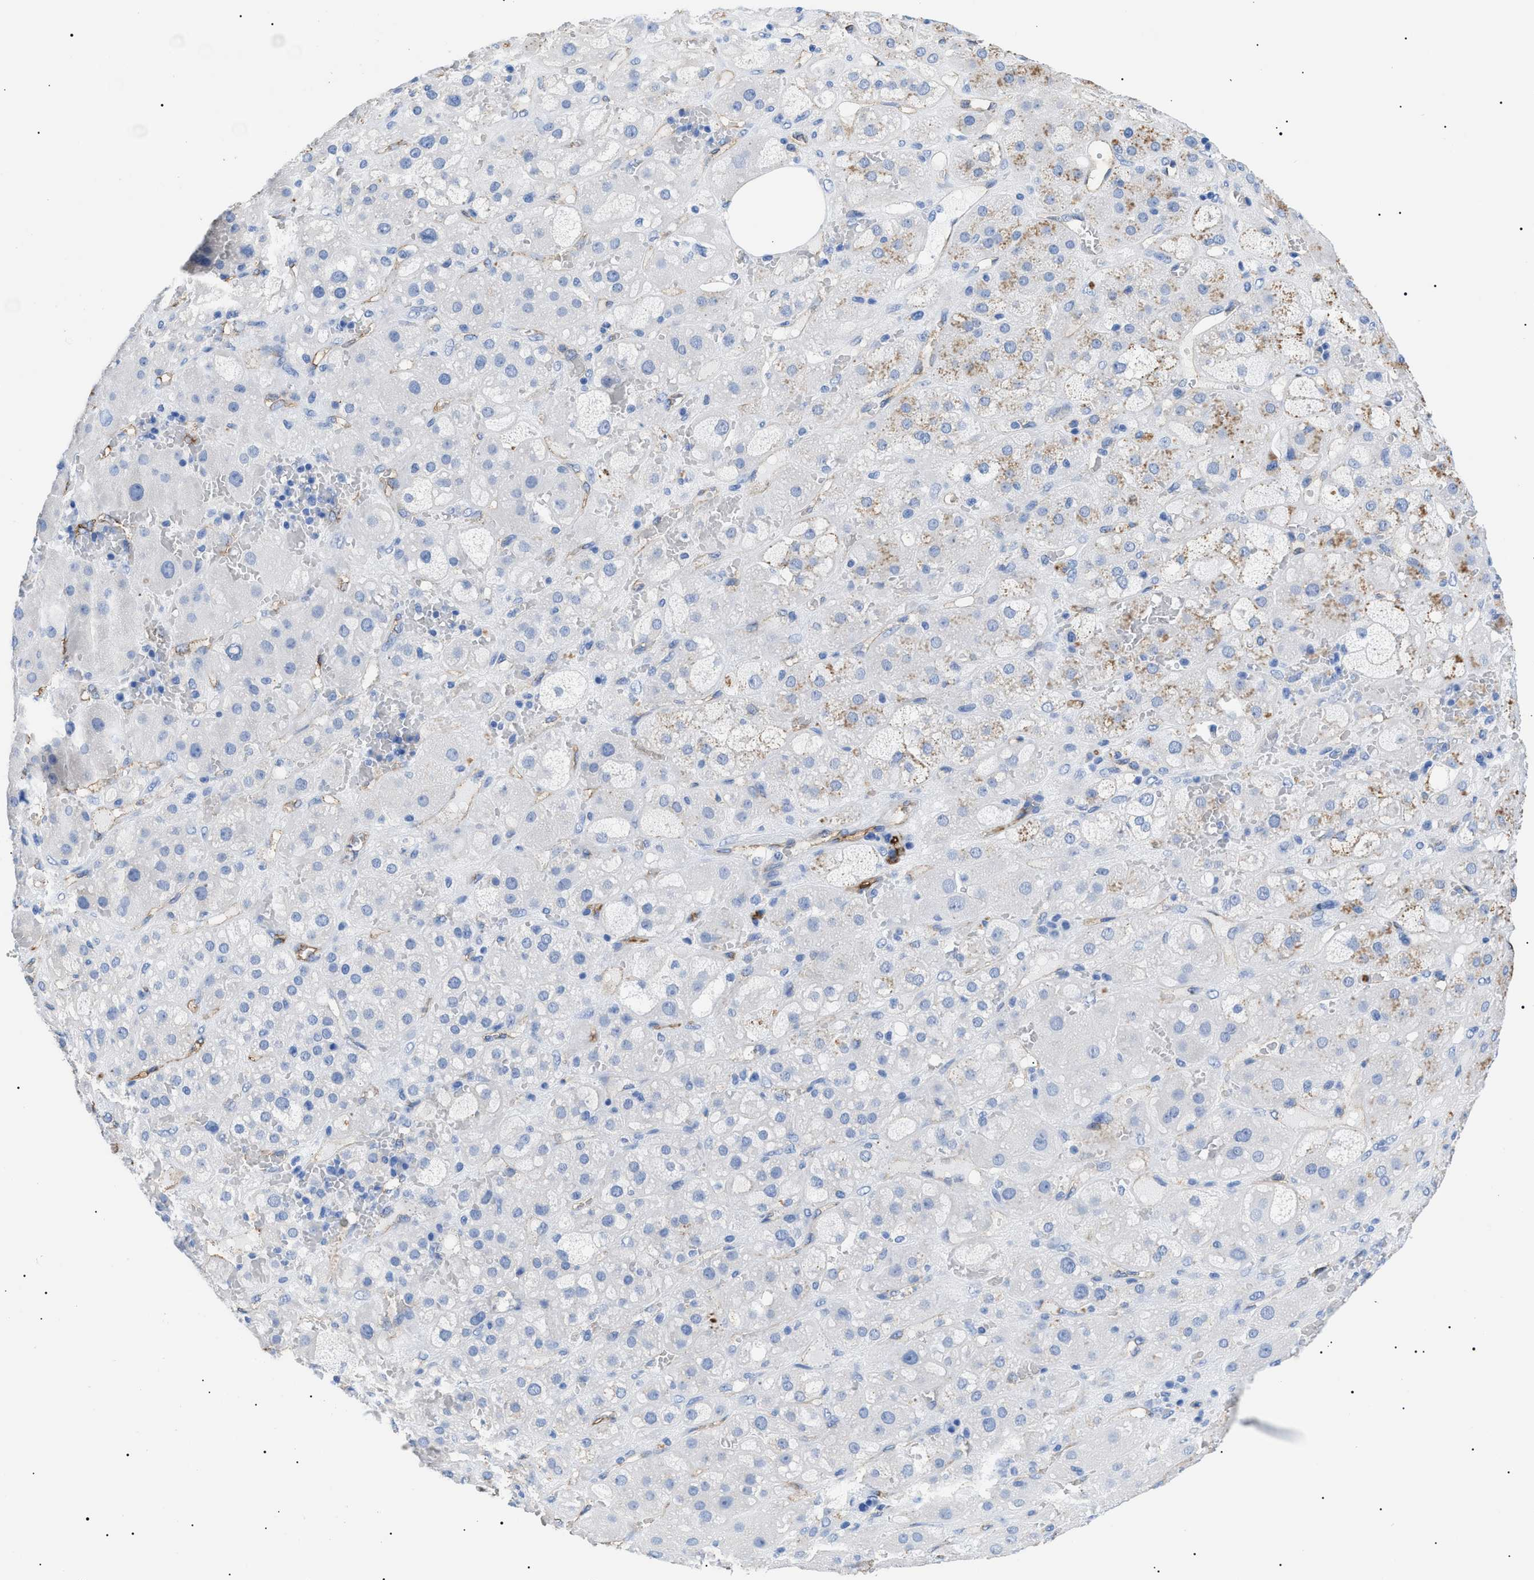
{"staining": {"intensity": "moderate", "quantity": "<25%", "location": "cytoplasmic/membranous"}, "tissue": "adrenal gland", "cell_type": "Glandular cells", "image_type": "normal", "snomed": [{"axis": "morphology", "description": "Normal tissue, NOS"}, {"axis": "topography", "description": "Adrenal gland"}], "caption": "Normal adrenal gland displays moderate cytoplasmic/membranous positivity in about <25% of glandular cells.", "gene": "PODXL", "patient": {"sex": "female", "age": 47}}